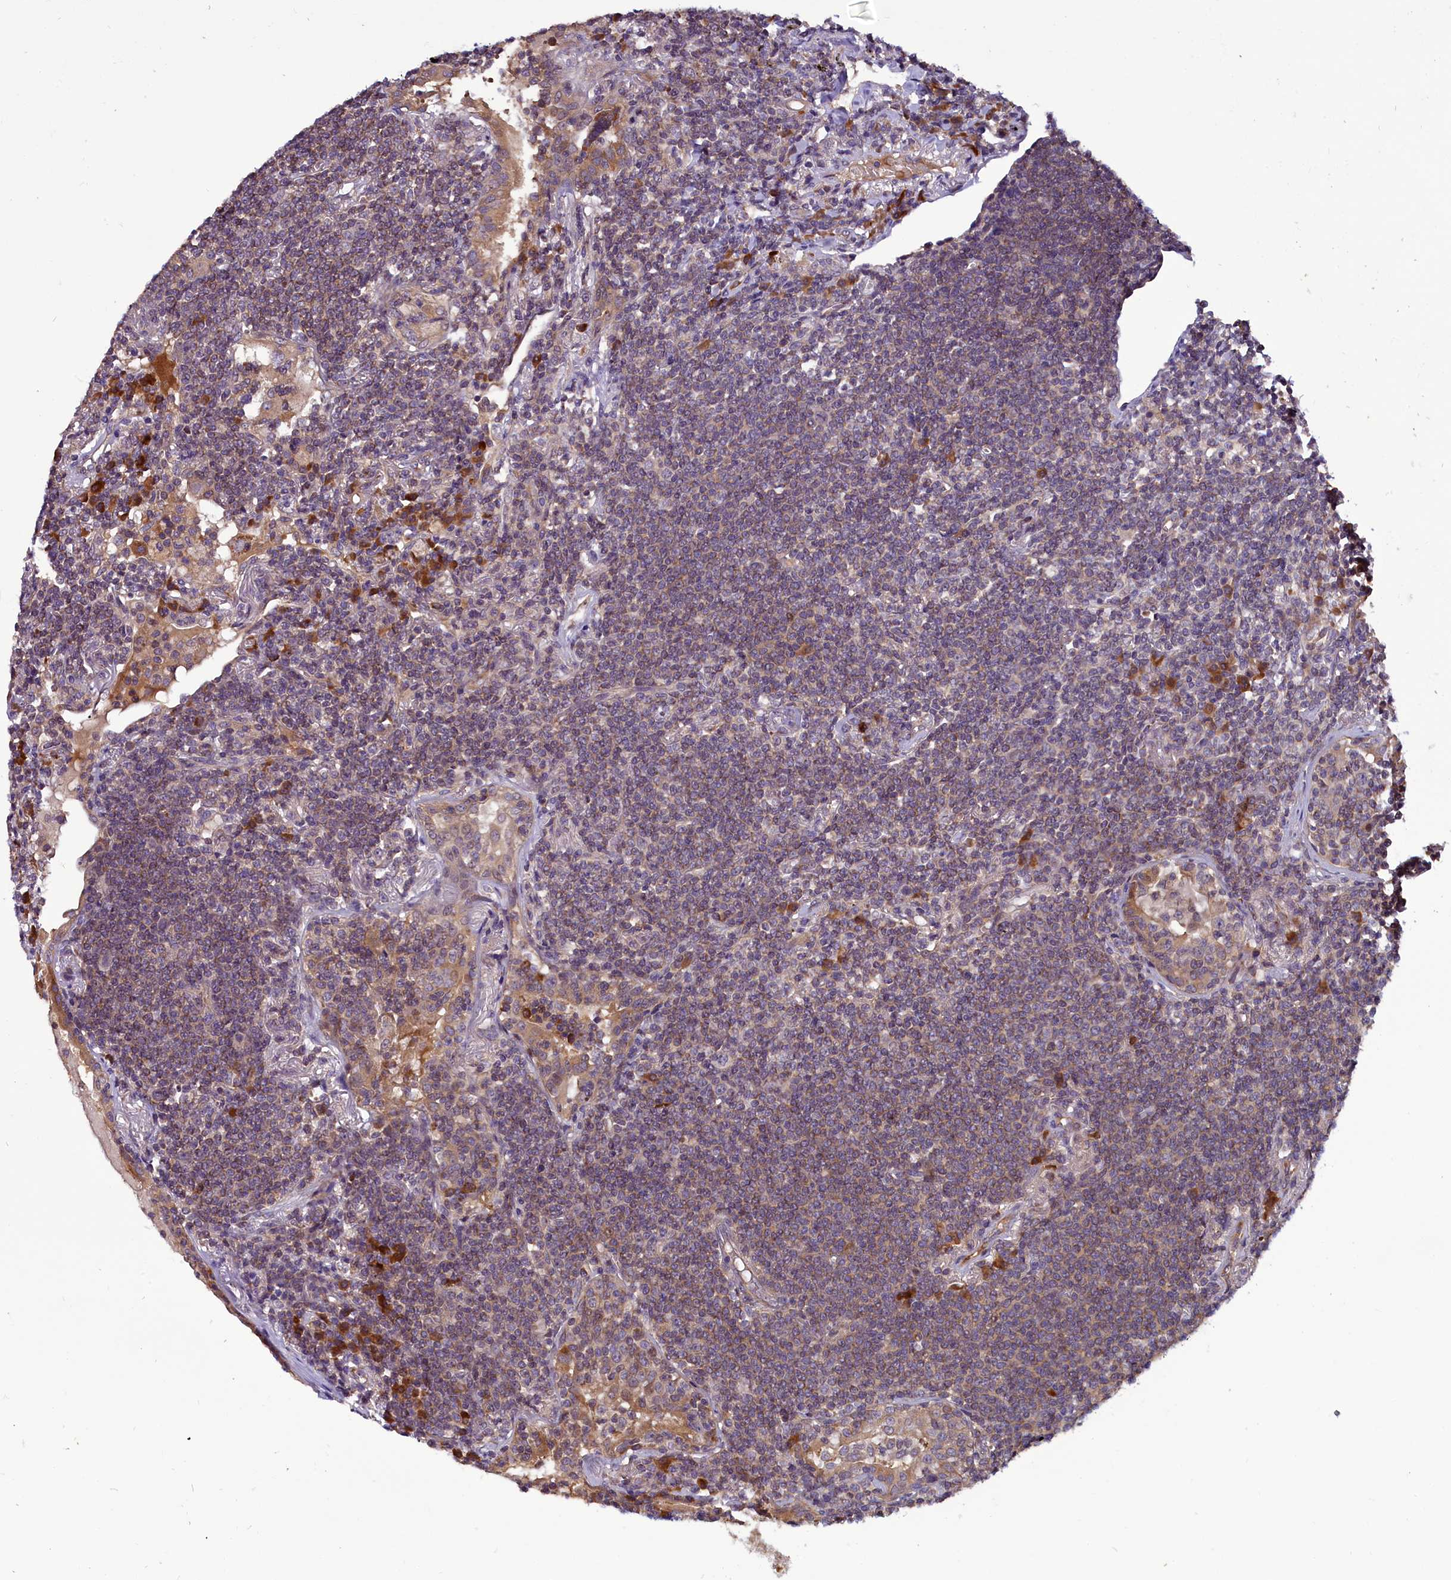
{"staining": {"intensity": "weak", "quantity": "<25%", "location": "cytoplasmic/membranous"}, "tissue": "lymphoma", "cell_type": "Tumor cells", "image_type": "cancer", "snomed": [{"axis": "morphology", "description": "Malignant lymphoma, non-Hodgkin's type, Low grade"}, {"axis": "topography", "description": "Lung"}], "caption": "DAB (3,3'-diaminobenzidine) immunohistochemical staining of human malignant lymphoma, non-Hodgkin's type (low-grade) reveals no significant staining in tumor cells.", "gene": "RPUSD2", "patient": {"sex": "female", "age": 71}}